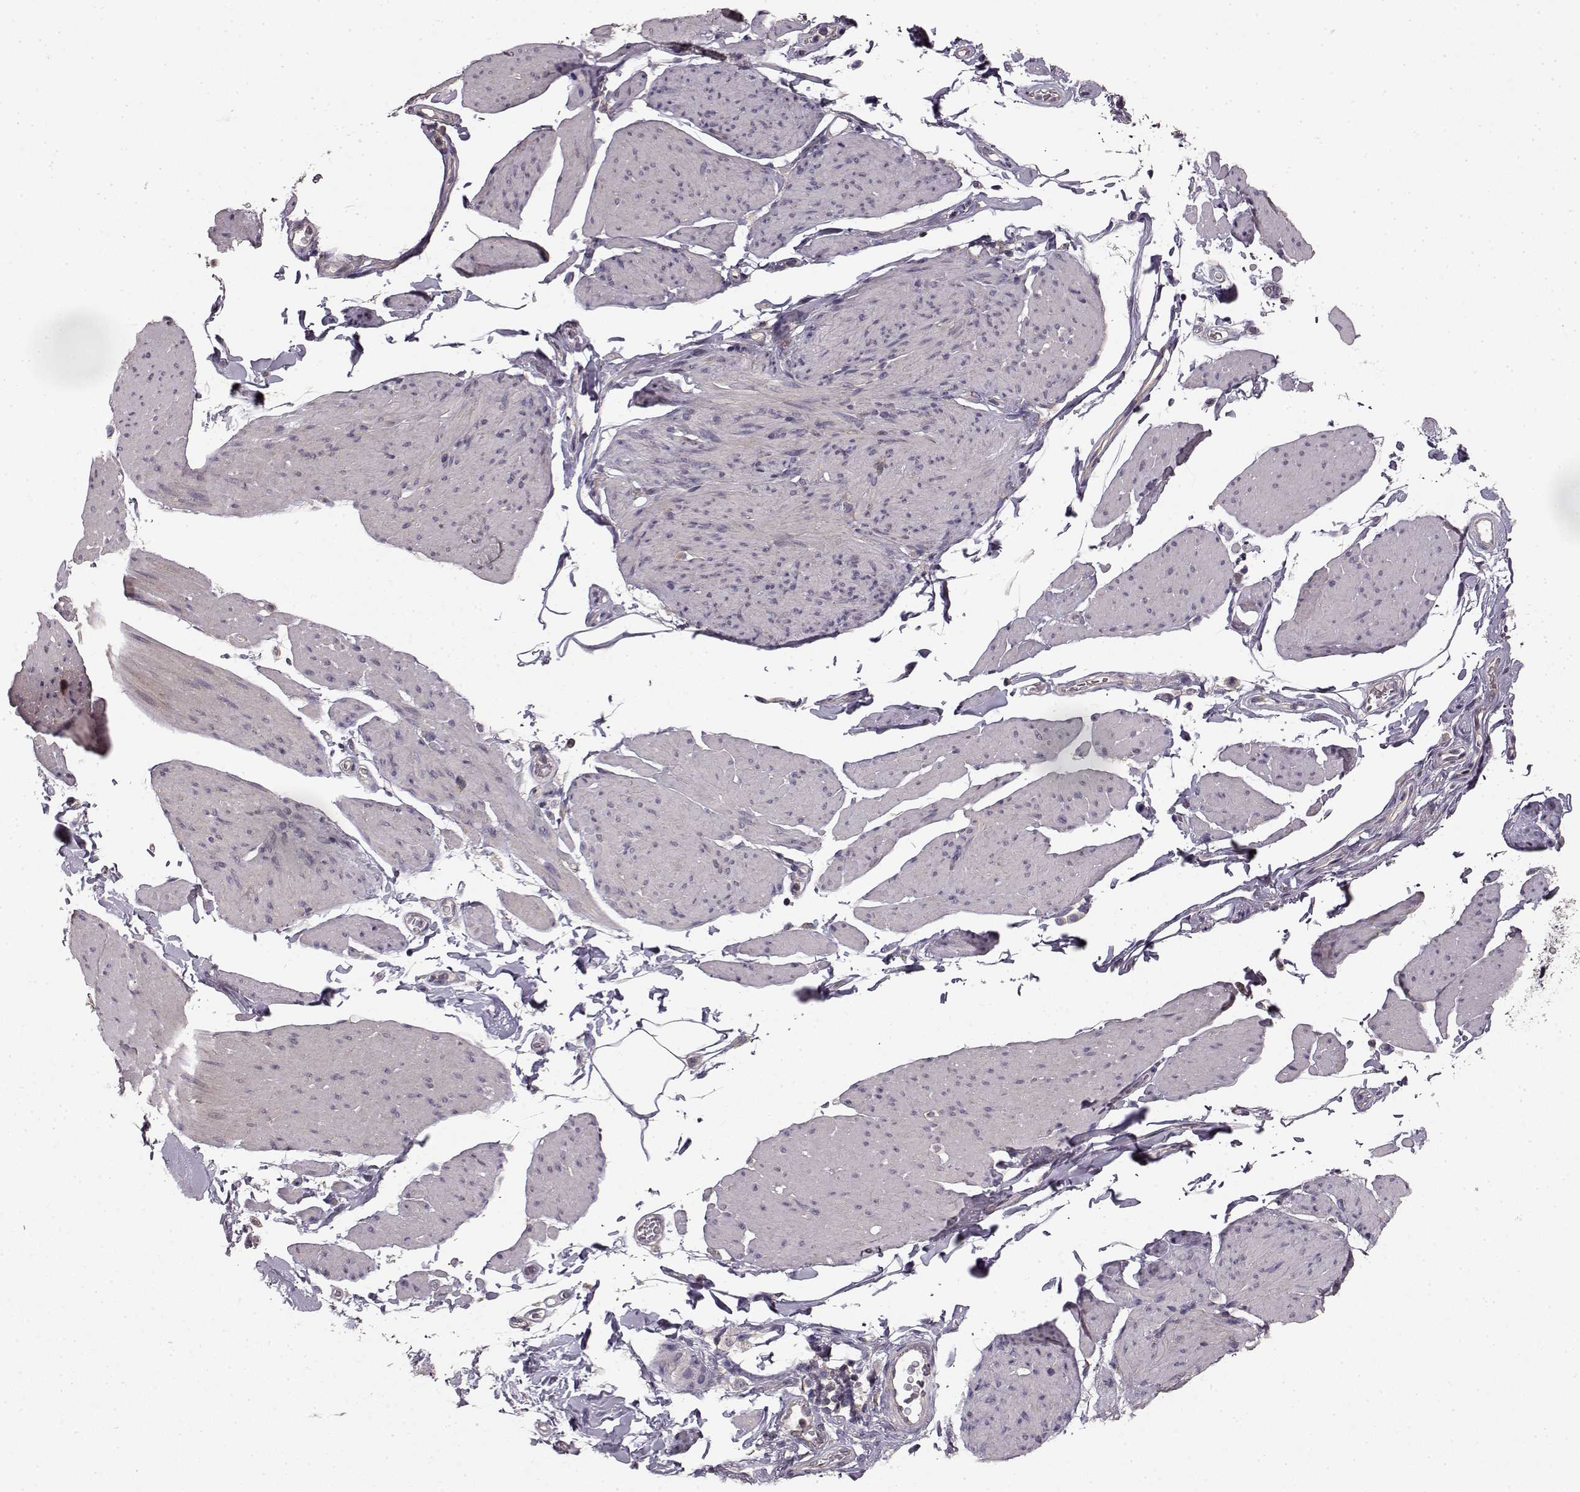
{"staining": {"intensity": "negative", "quantity": "none", "location": "none"}, "tissue": "smooth muscle", "cell_type": "Smooth muscle cells", "image_type": "normal", "snomed": [{"axis": "morphology", "description": "Normal tissue, NOS"}, {"axis": "topography", "description": "Adipose tissue"}, {"axis": "topography", "description": "Smooth muscle"}, {"axis": "topography", "description": "Peripheral nerve tissue"}], "caption": "This is an immunohistochemistry (IHC) photomicrograph of normal human smooth muscle. There is no staining in smooth muscle cells.", "gene": "ERBB3", "patient": {"sex": "male", "age": 83}}